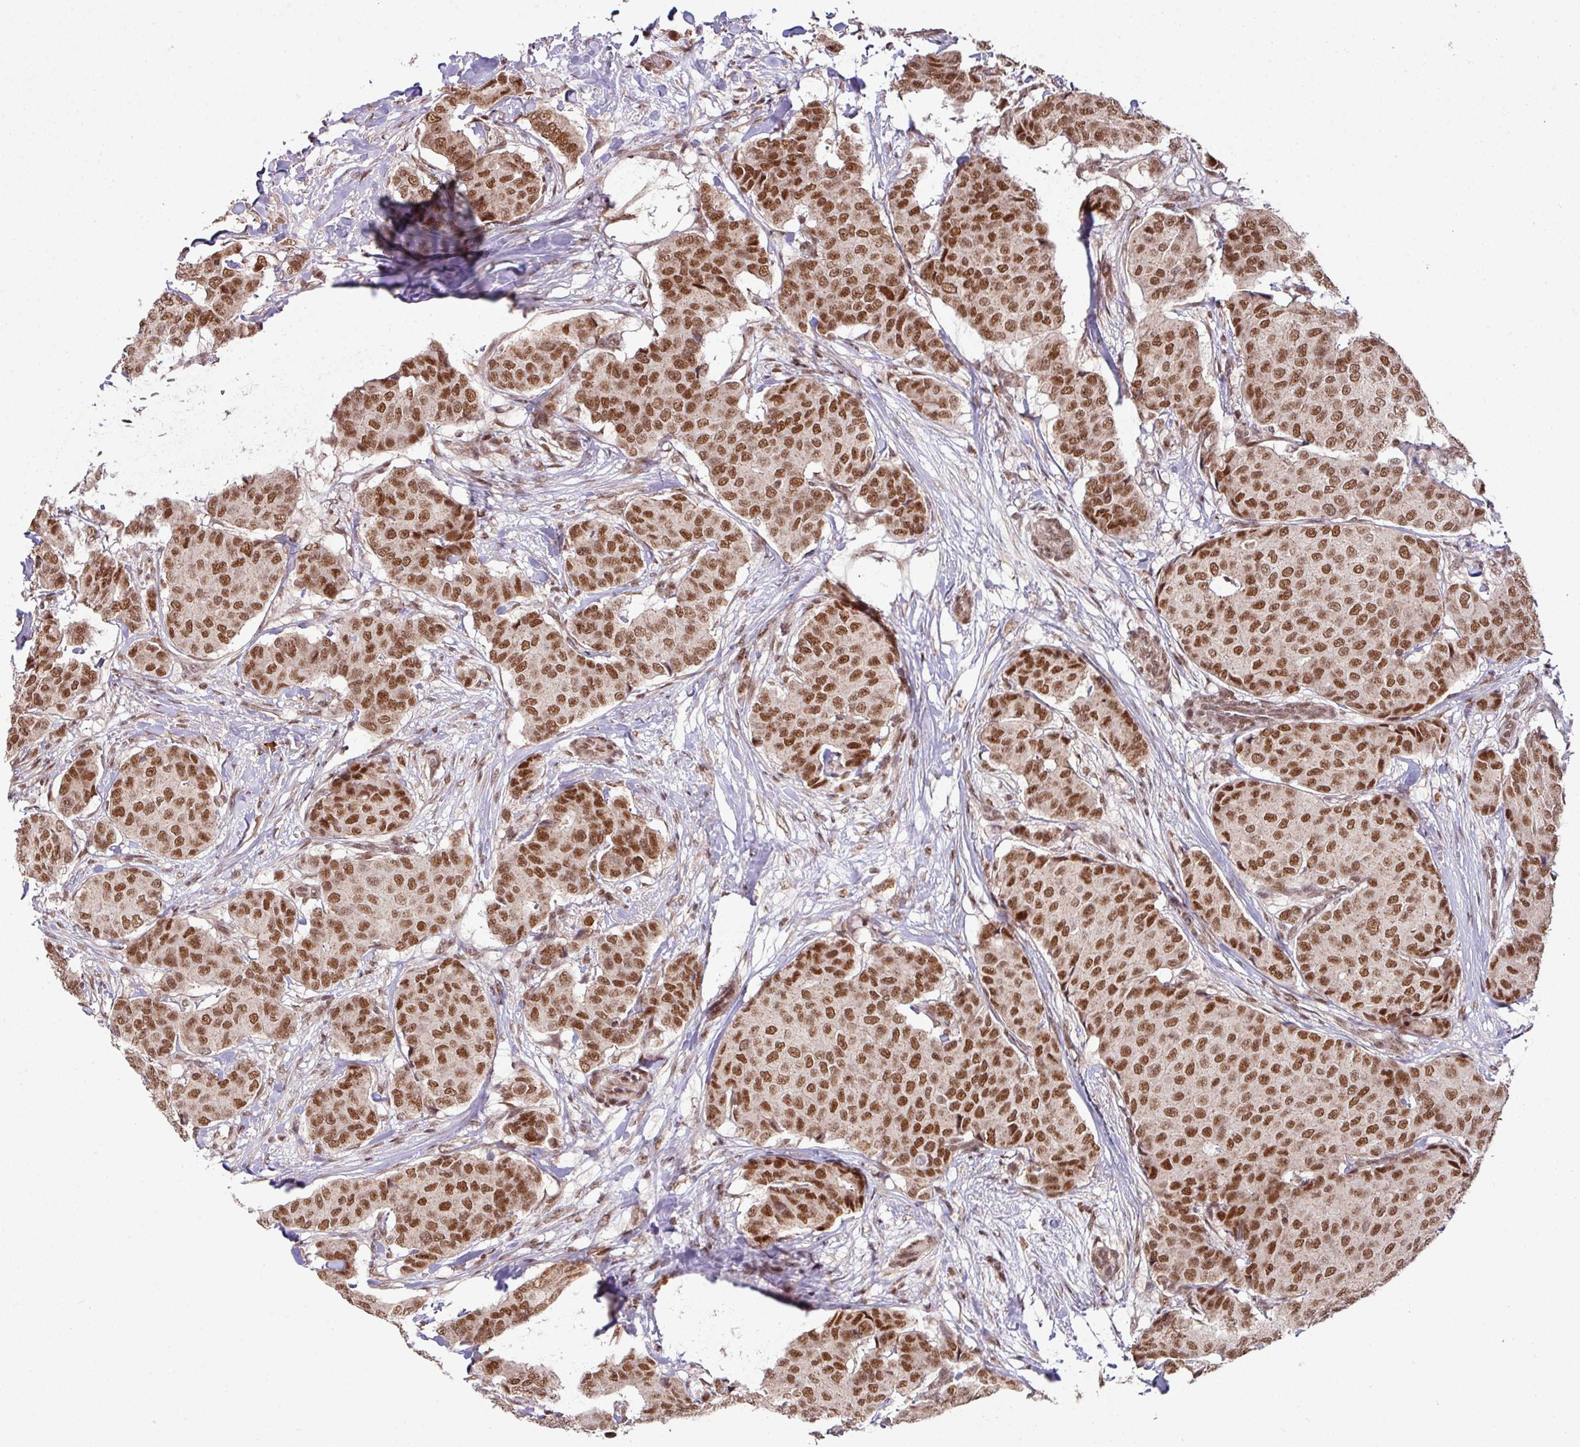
{"staining": {"intensity": "strong", "quantity": ">75%", "location": "nuclear"}, "tissue": "breast cancer", "cell_type": "Tumor cells", "image_type": "cancer", "snomed": [{"axis": "morphology", "description": "Duct carcinoma"}, {"axis": "topography", "description": "Breast"}], "caption": "Breast cancer (infiltrating ductal carcinoma) was stained to show a protein in brown. There is high levels of strong nuclear staining in approximately >75% of tumor cells. (Brightfield microscopy of DAB IHC at high magnification).", "gene": "PHF23", "patient": {"sex": "female", "age": 75}}